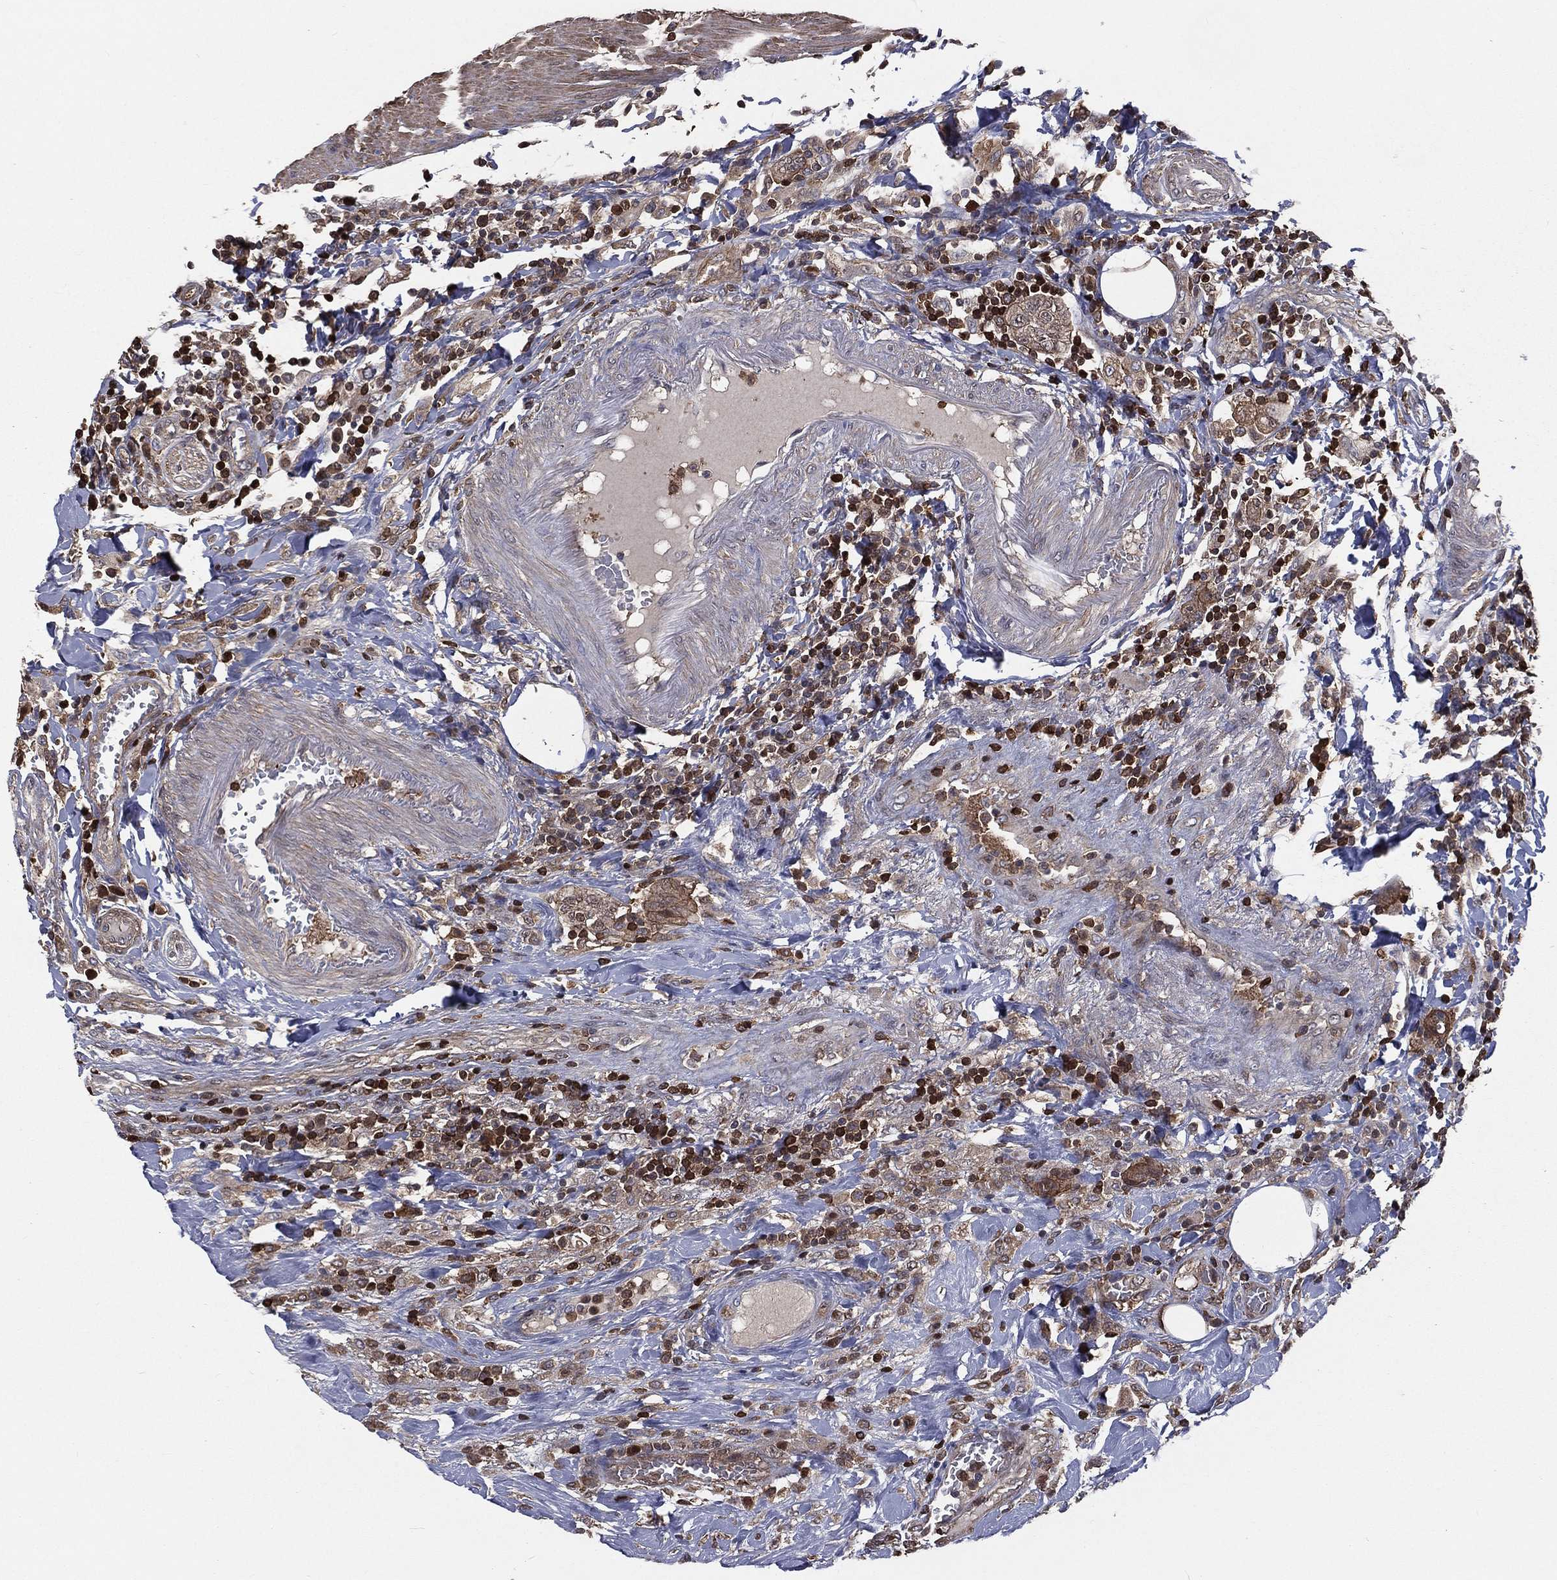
{"staining": {"intensity": "moderate", "quantity": "<25%", "location": "cytoplasmic/membranous"}, "tissue": "colorectal cancer", "cell_type": "Tumor cells", "image_type": "cancer", "snomed": [{"axis": "morphology", "description": "Adenocarcinoma, NOS"}, {"axis": "topography", "description": "Colon"}], "caption": "Approximately <25% of tumor cells in human colorectal cancer display moderate cytoplasmic/membranous protein positivity as visualized by brown immunohistochemical staining.", "gene": "TBC1D2", "patient": {"sex": "female", "age": 48}}